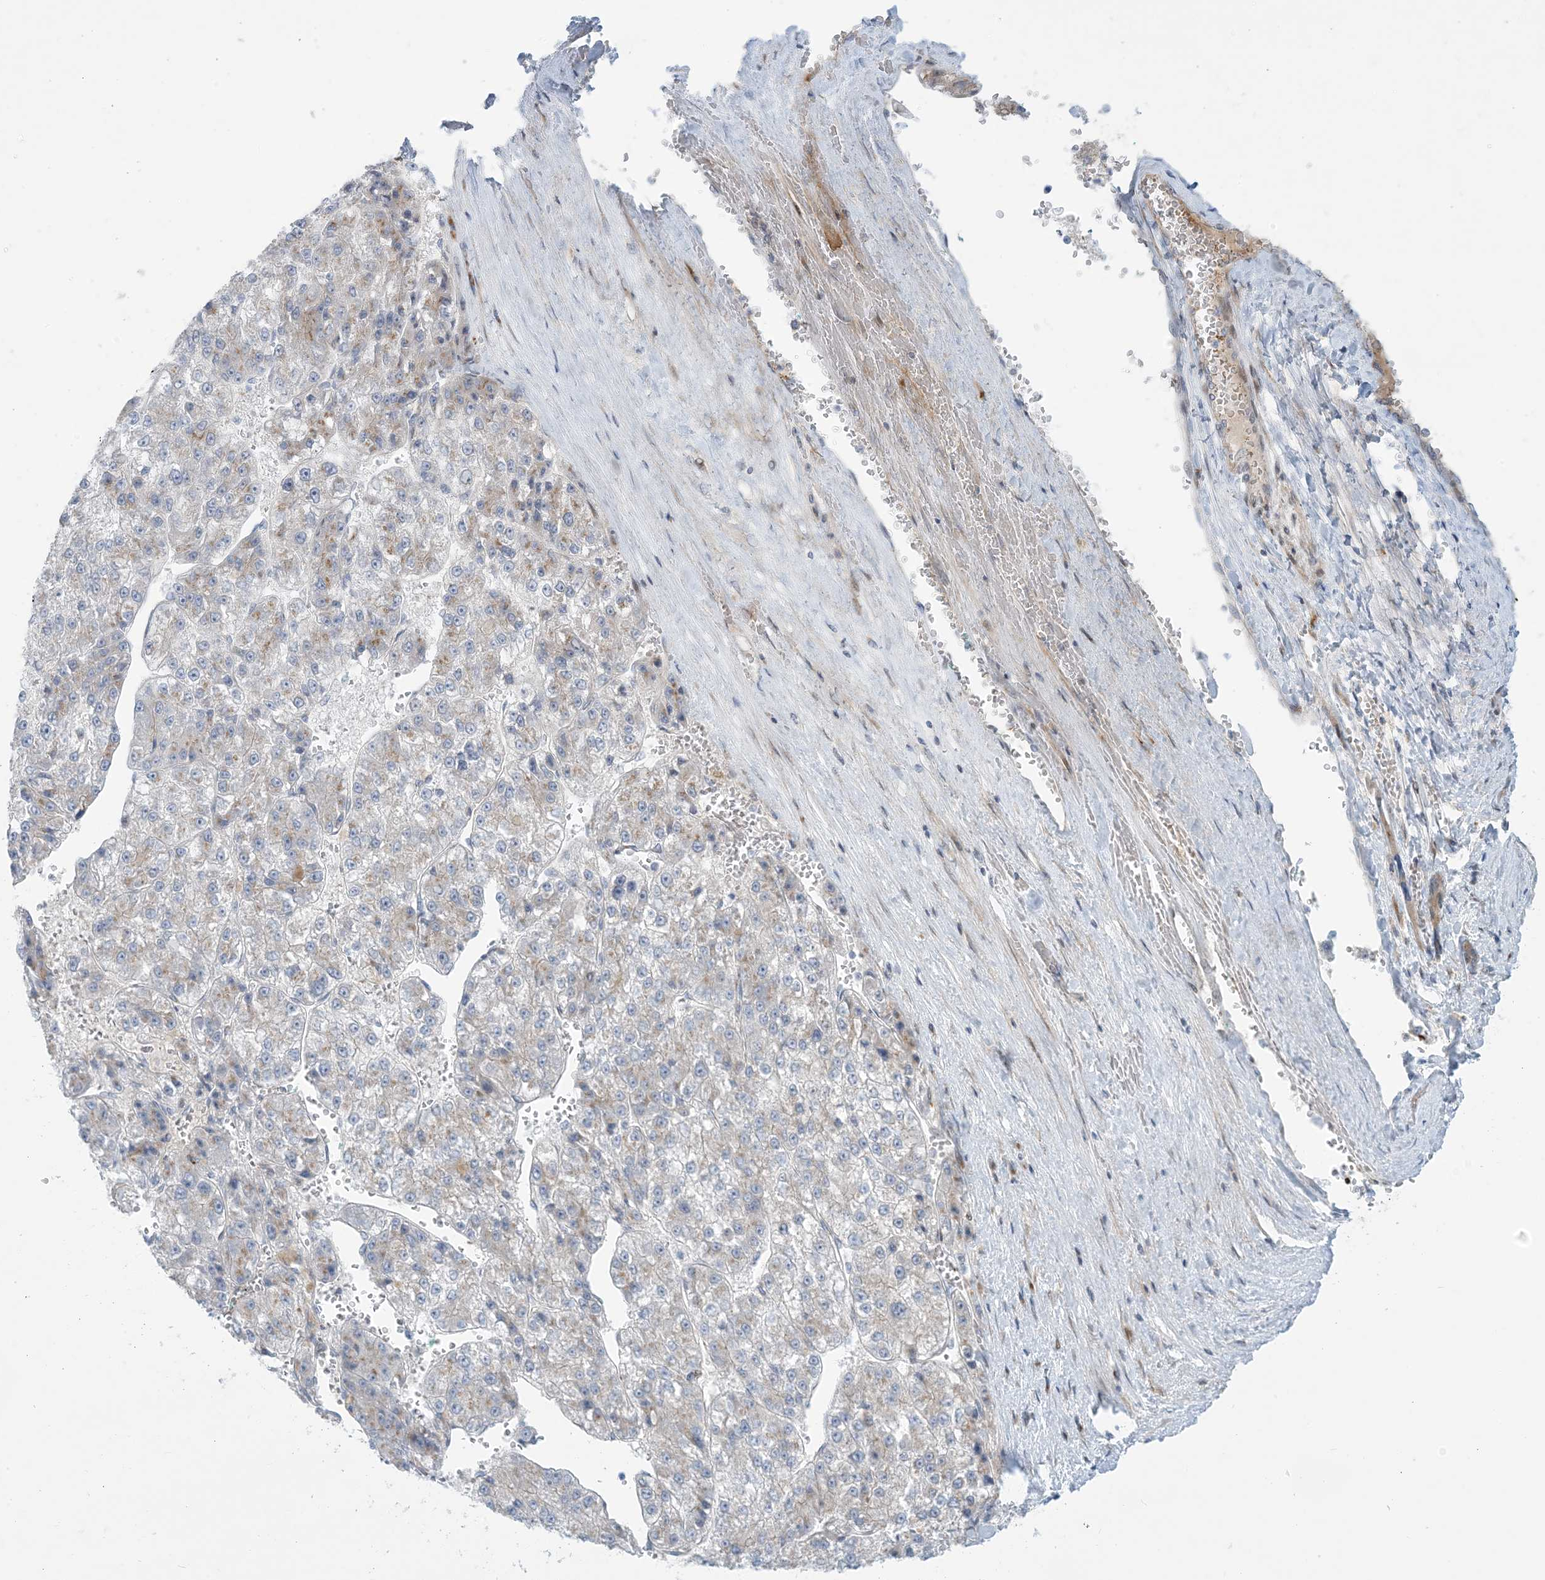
{"staining": {"intensity": "weak", "quantity": "<25%", "location": "cytoplasmic/membranous"}, "tissue": "liver cancer", "cell_type": "Tumor cells", "image_type": "cancer", "snomed": [{"axis": "morphology", "description": "Carcinoma, Hepatocellular, NOS"}, {"axis": "topography", "description": "Liver"}], "caption": "IHC histopathology image of liver cancer stained for a protein (brown), which demonstrates no staining in tumor cells.", "gene": "AFTPH", "patient": {"sex": "female", "age": 73}}